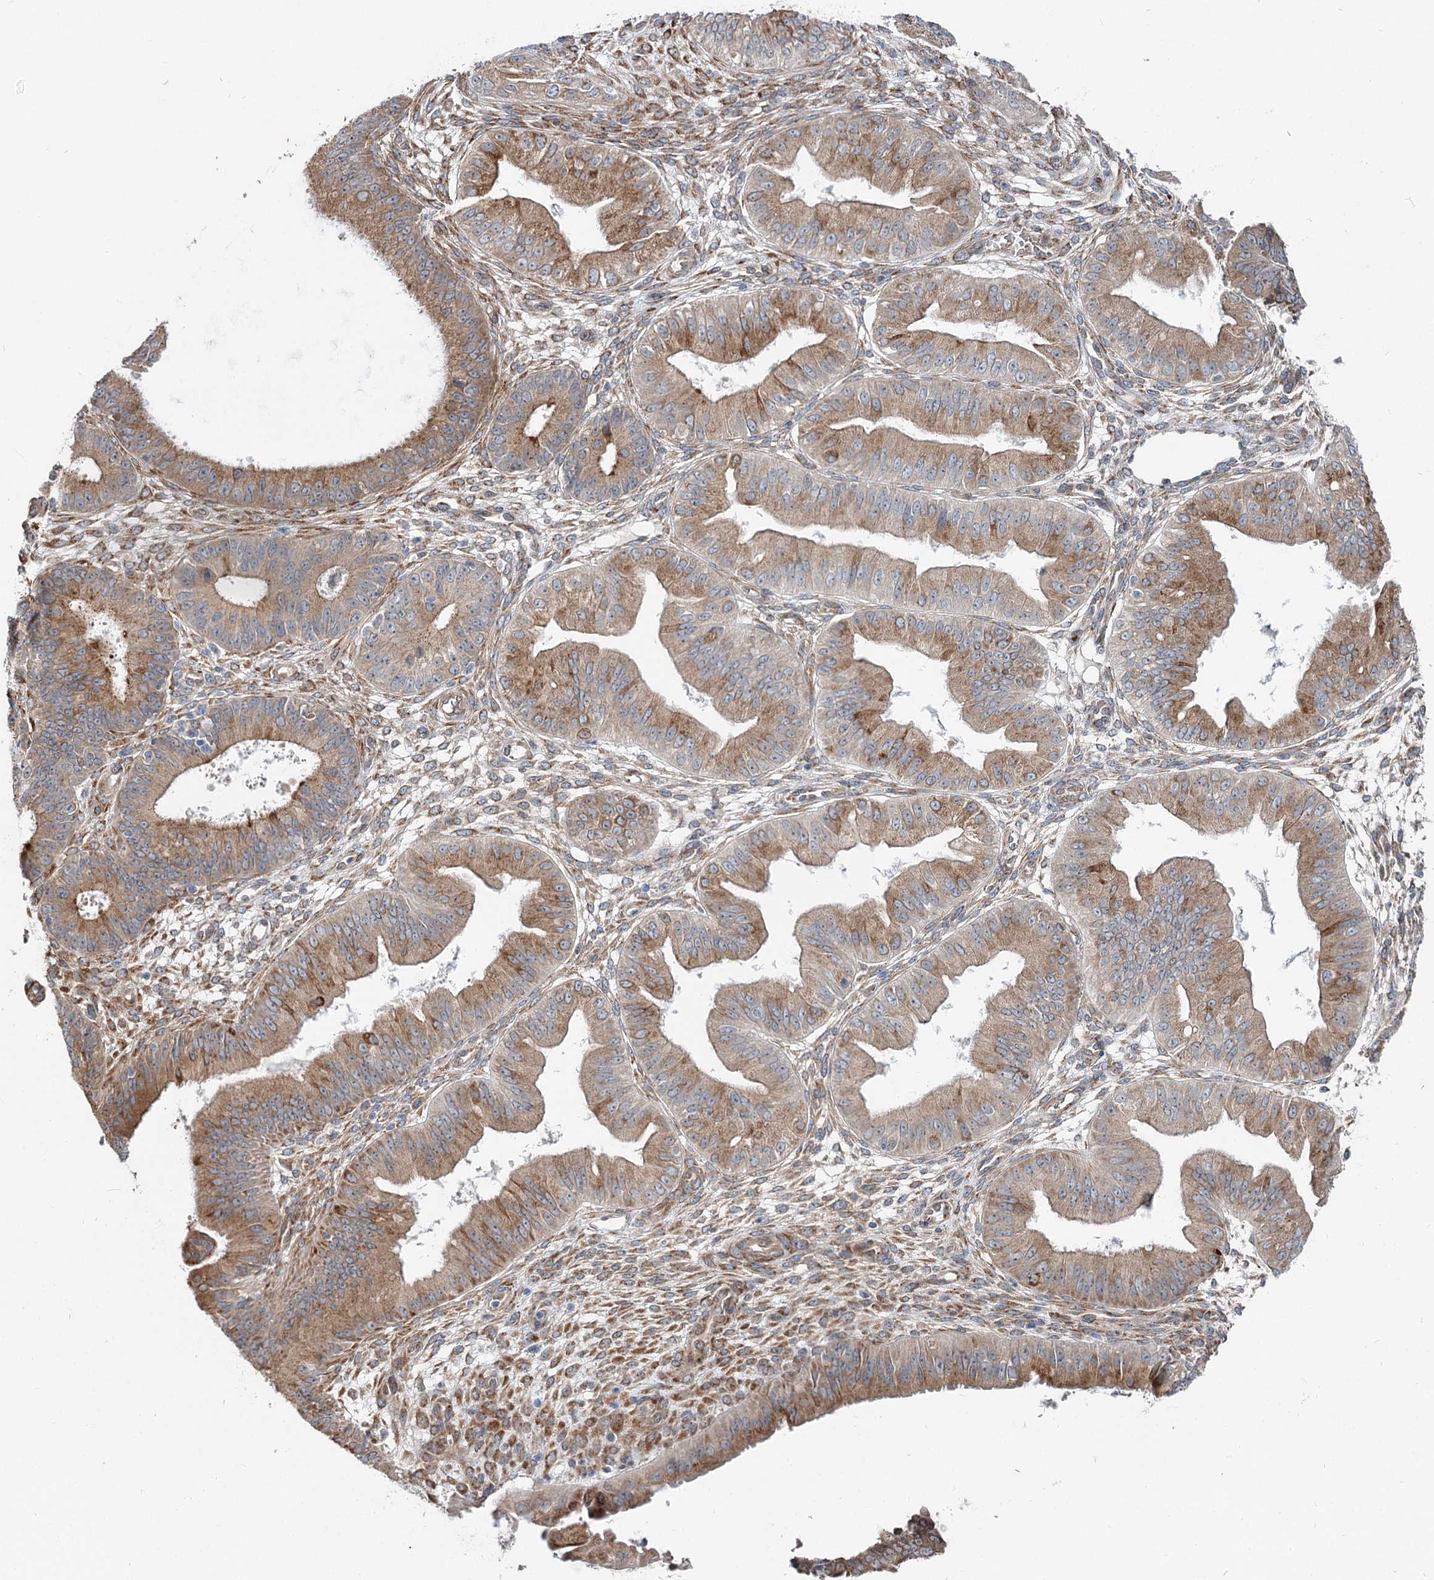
{"staining": {"intensity": "moderate", "quantity": ">75%", "location": "cytoplasmic/membranous"}, "tissue": "ovarian cancer", "cell_type": "Tumor cells", "image_type": "cancer", "snomed": [{"axis": "morphology", "description": "Carcinoma, endometroid"}, {"axis": "topography", "description": "Appendix"}, {"axis": "topography", "description": "Ovary"}], "caption": "Endometroid carcinoma (ovarian) stained for a protein (brown) reveals moderate cytoplasmic/membranous positive staining in about >75% of tumor cells.", "gene": "SPART", "patient": {"sex": "female", "age": 42}}